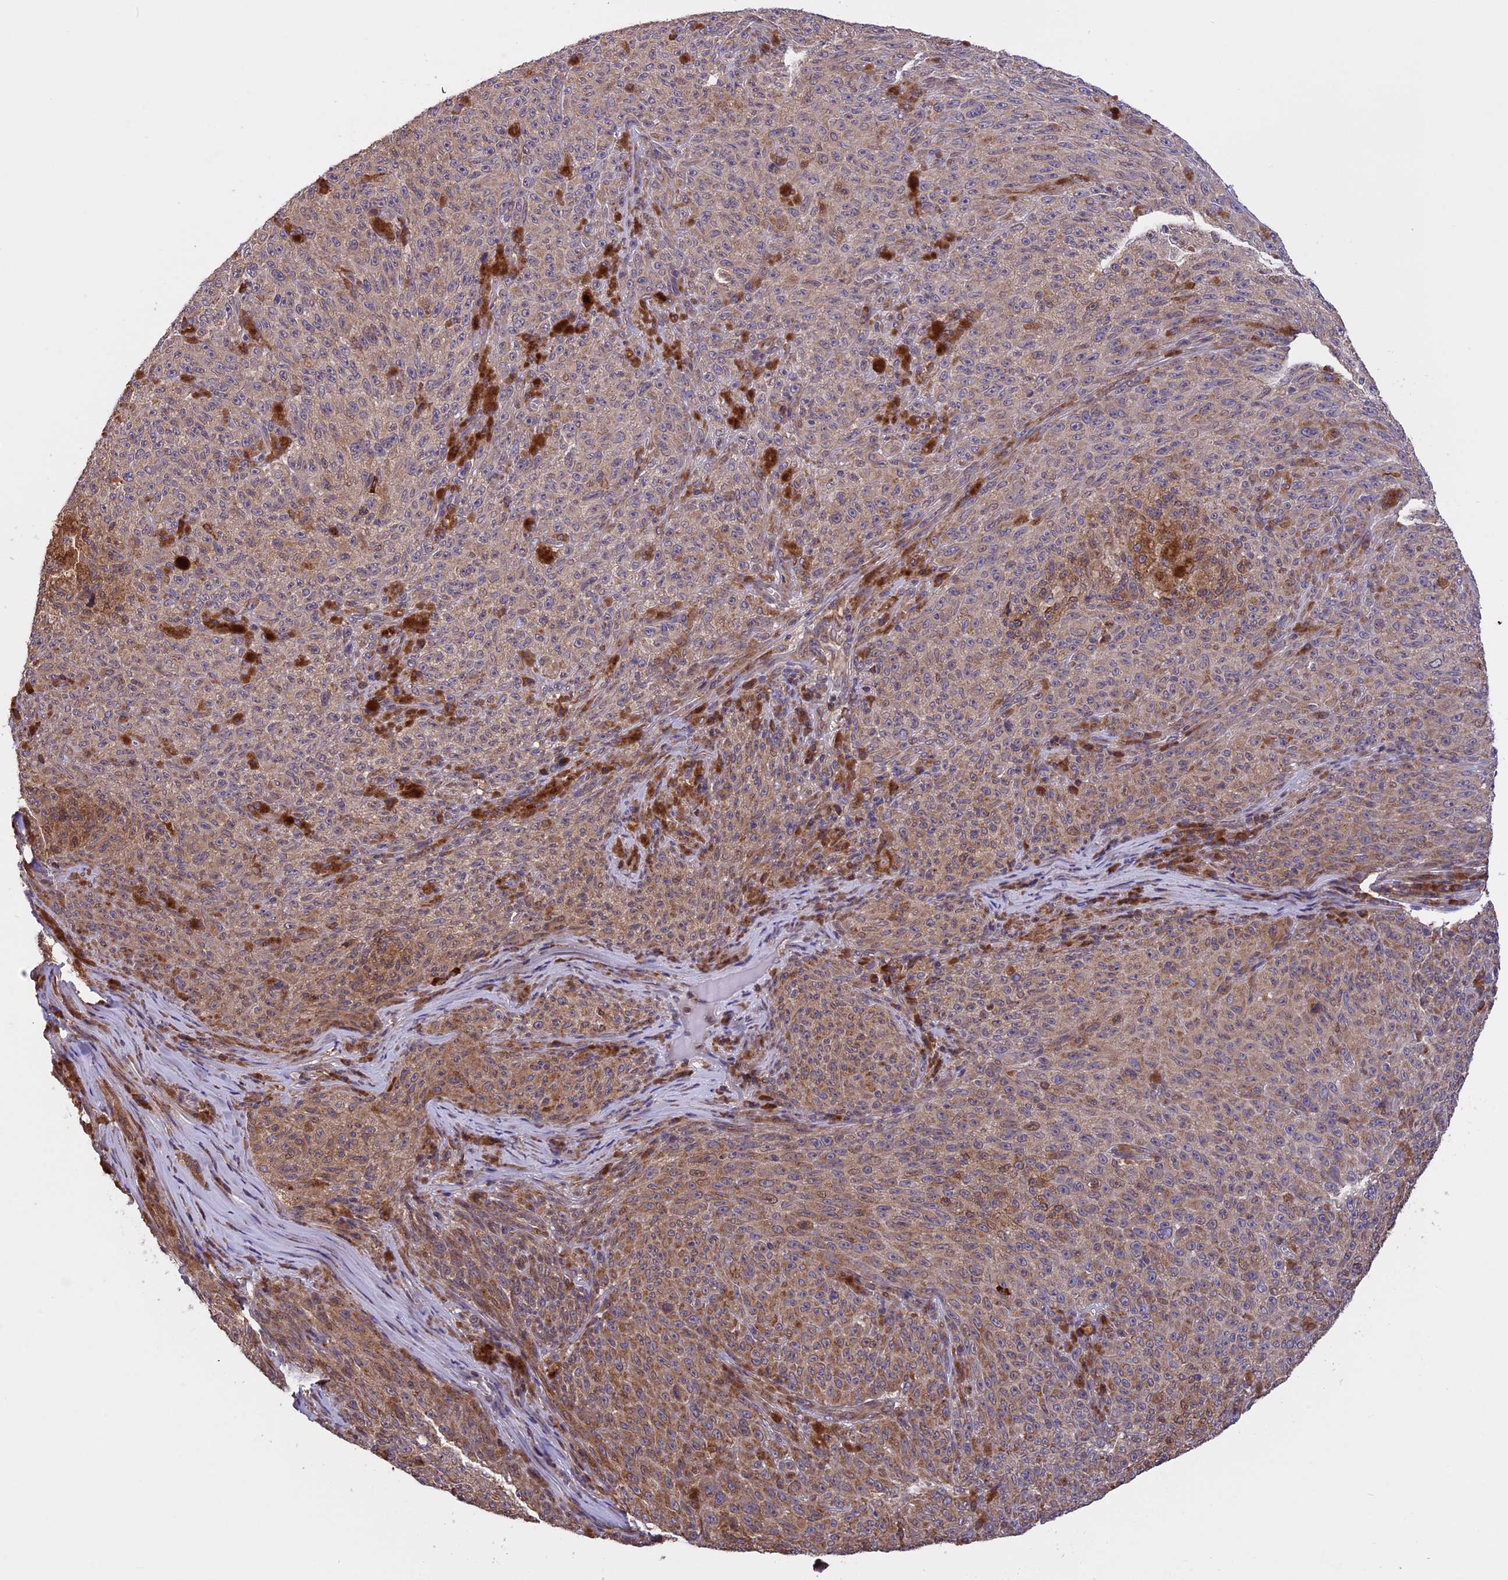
{"staining": {"intensity": "moderate", "quantity": ">75%", "location": "cytoplasmic/membranous"}, "tissue": "melanoma", "cell_type": "Tumor cells", "image_type": "cancer", "snomed": [{"axis": "morphology", "description": "Malignant melanoma, NOS"}, {"axis": "topography", "description": "Skin"}], "caption": "Immunohistochemical staining of human melanoma shows medium levels of moderate cytoplasmic/membranous expression in about >75% of tumor cells. Nuclei are stained in blue.", "gene": "DMRTA2", "patient": {"sex": "female", "age": 82}}